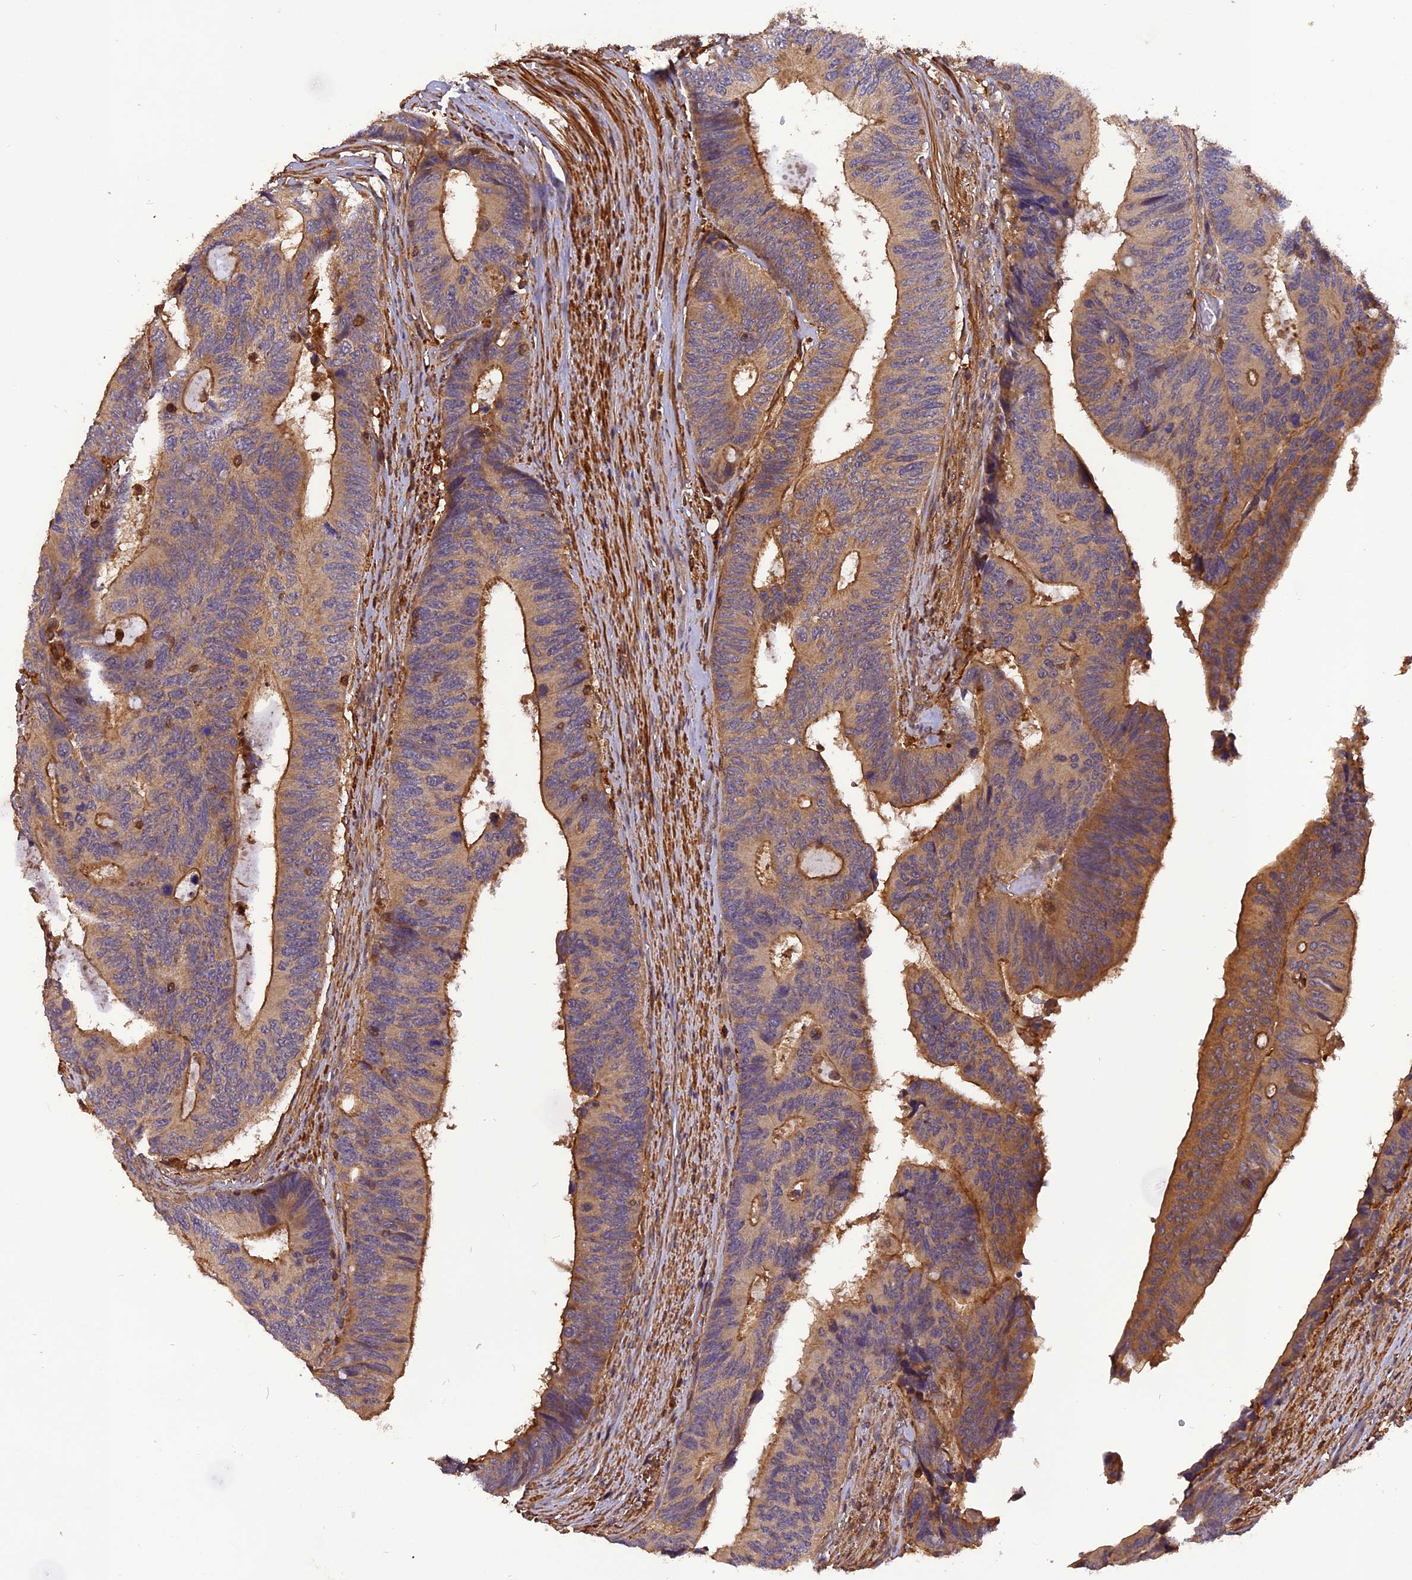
{"staining": {"intensity": "moderate", "quantity": ">75%", "location": "cytoplasmic/membranous"}, "tissue": "colorectal cancer", "cell_type": "Tumor cells", "image_type": "cancer", "snomed": [{"axis": "morphology", "description": "Adenocarcinoma, NOS"}, {"axis": "topography", "description": "Colon"}], "caption": "Immunohistochemistry (IHC) (DAB) staining of human colorectal cancer (adenocarcinoma) displays moderate cytoplasmic/membranous protein staining in approximately >75% of tumor cells. The staining was performed using DAB, with brown indicating positive protein expression. Nuclei are stained blue with hematoxylin.", "gene": "STOML1", "patient": {"sex": "male", "age": 87}}